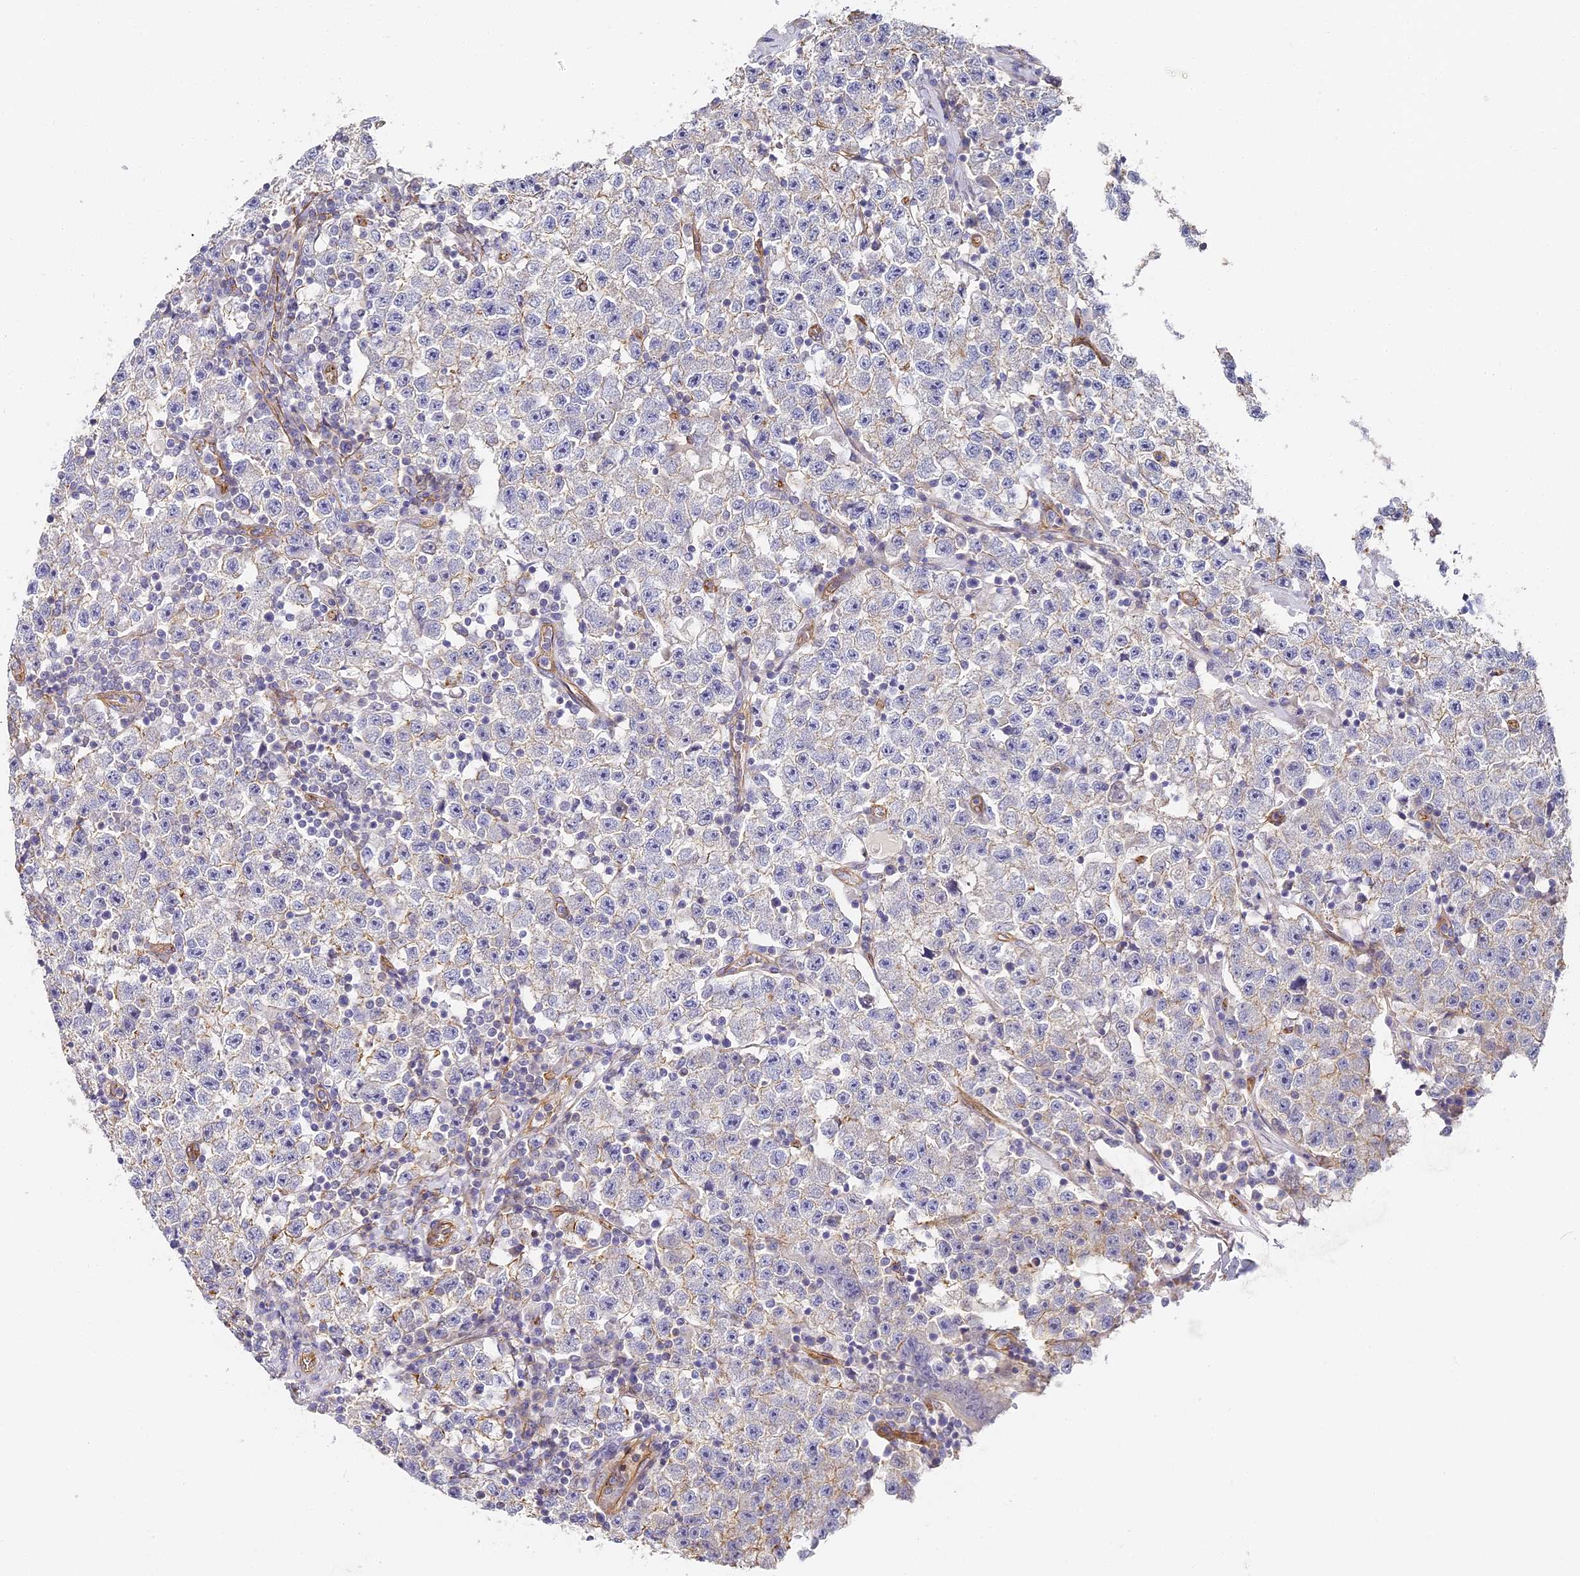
{"staining": {"intensity": "negative", "quantity": "none", "location": "none"}, "tissue": "testis cancer", "cell_type": "Tumor cells", "image_type": "cancer", "snomed": [{"axis": "morphology", "description": "Seminoma, NOS"}, {"axis": "topography", "description": "Testis"}], "caption": "A high-resolution micrograph shows immunohistochemistry staining of testis cancer, which displays no significant positivity in tumor cells.", "gene": "CCDC30", "patient": {"sex": "male", "age": 22}}